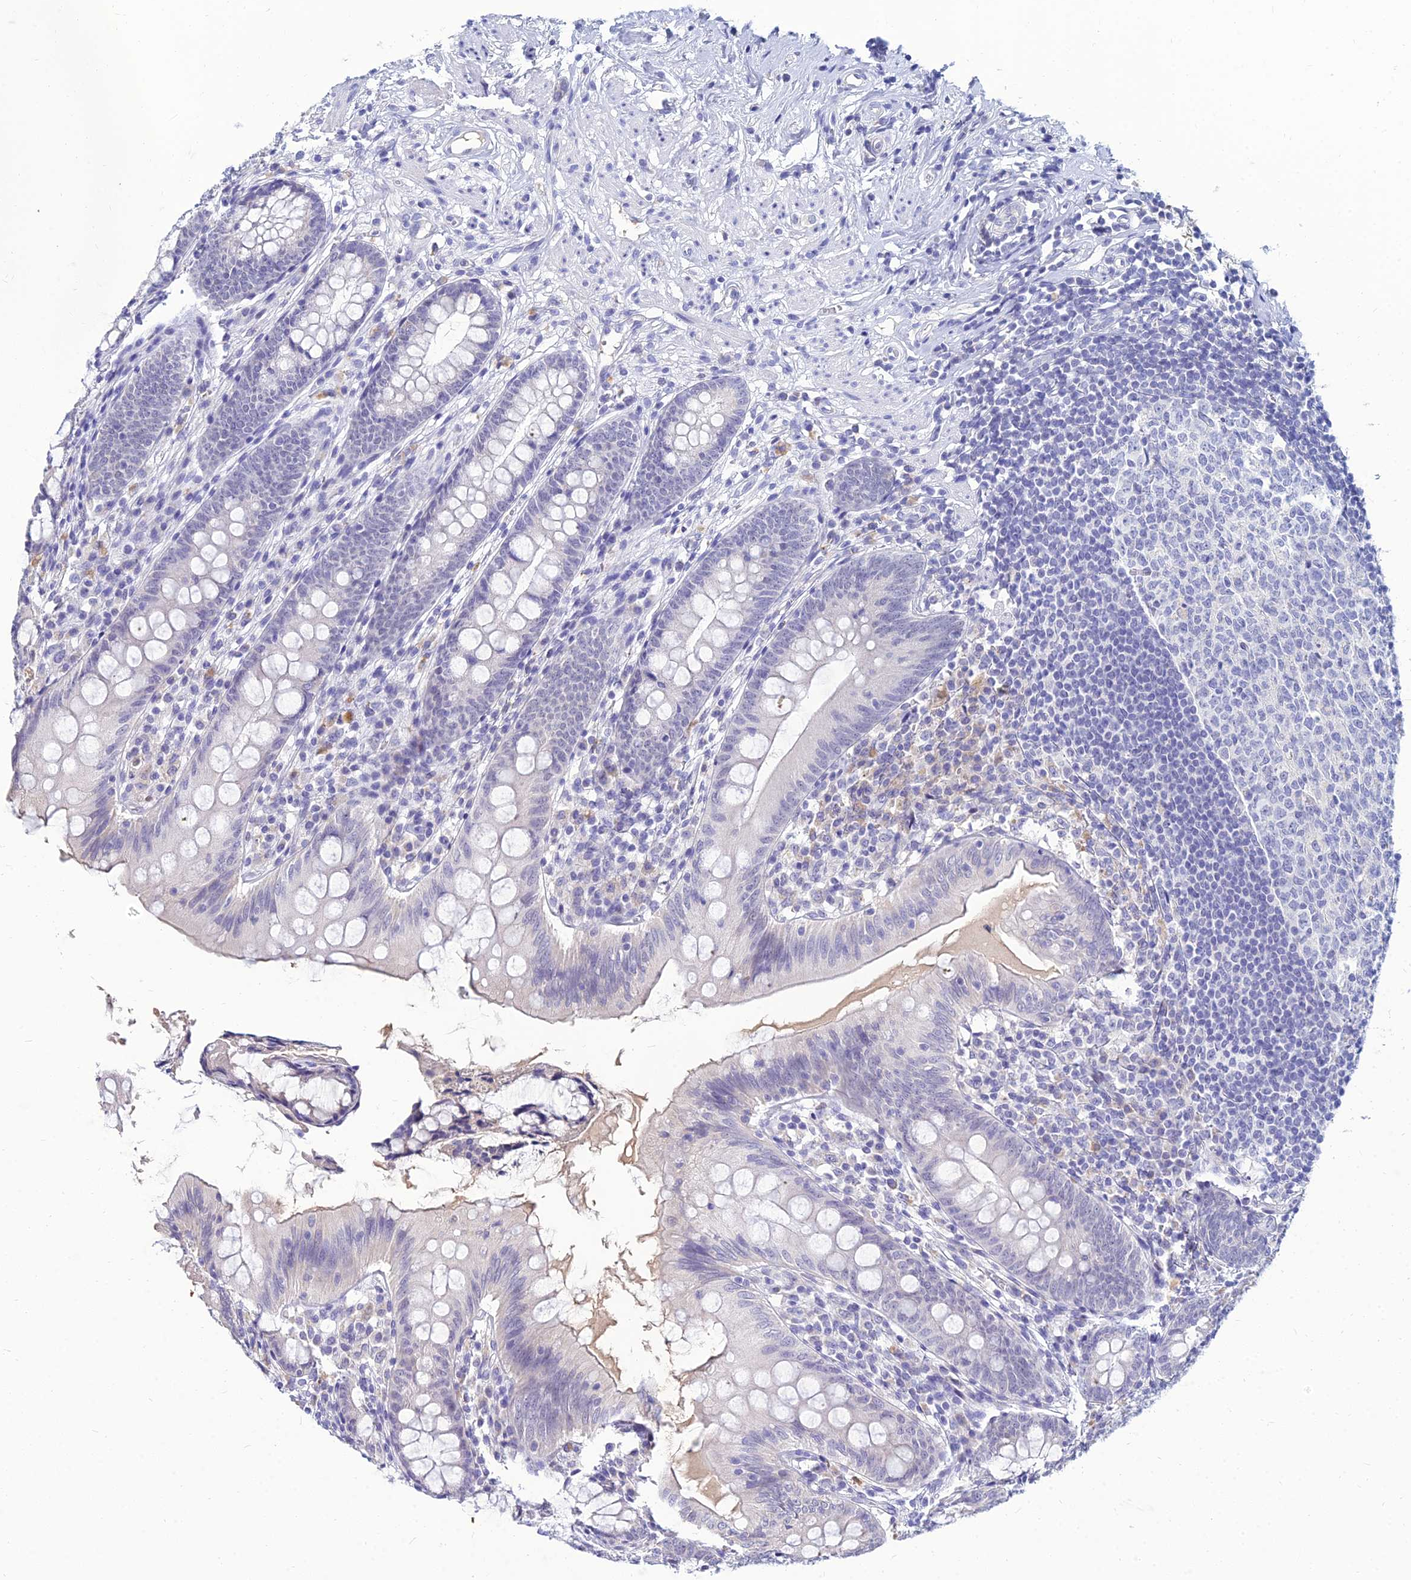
{"staining": {"intensity": "negative", "quantity": "none", "location": "none"}, "tissue": "appendix", "cell_type": "Glandular cells", "image_type": "normal", "snomed": [{"axis": "morphology", "description": "Normal tissue, NOS"}, {"axis": "topography", "description": "Appendix"}], "caption": "High magnification brightfield microscopy of benign appendix stained with DAB (3,3'-diaminobenzidine) (brown) and counterstained with hematoxylin (blue): glandular cells show no significant staining. Brightfield microscopy of IHC stained with DAB (brown) and hematoxylin (blue), captured at high magnification.", "gene": "GOLGA6A", "patient": {"sex": "female", "age": 51}}